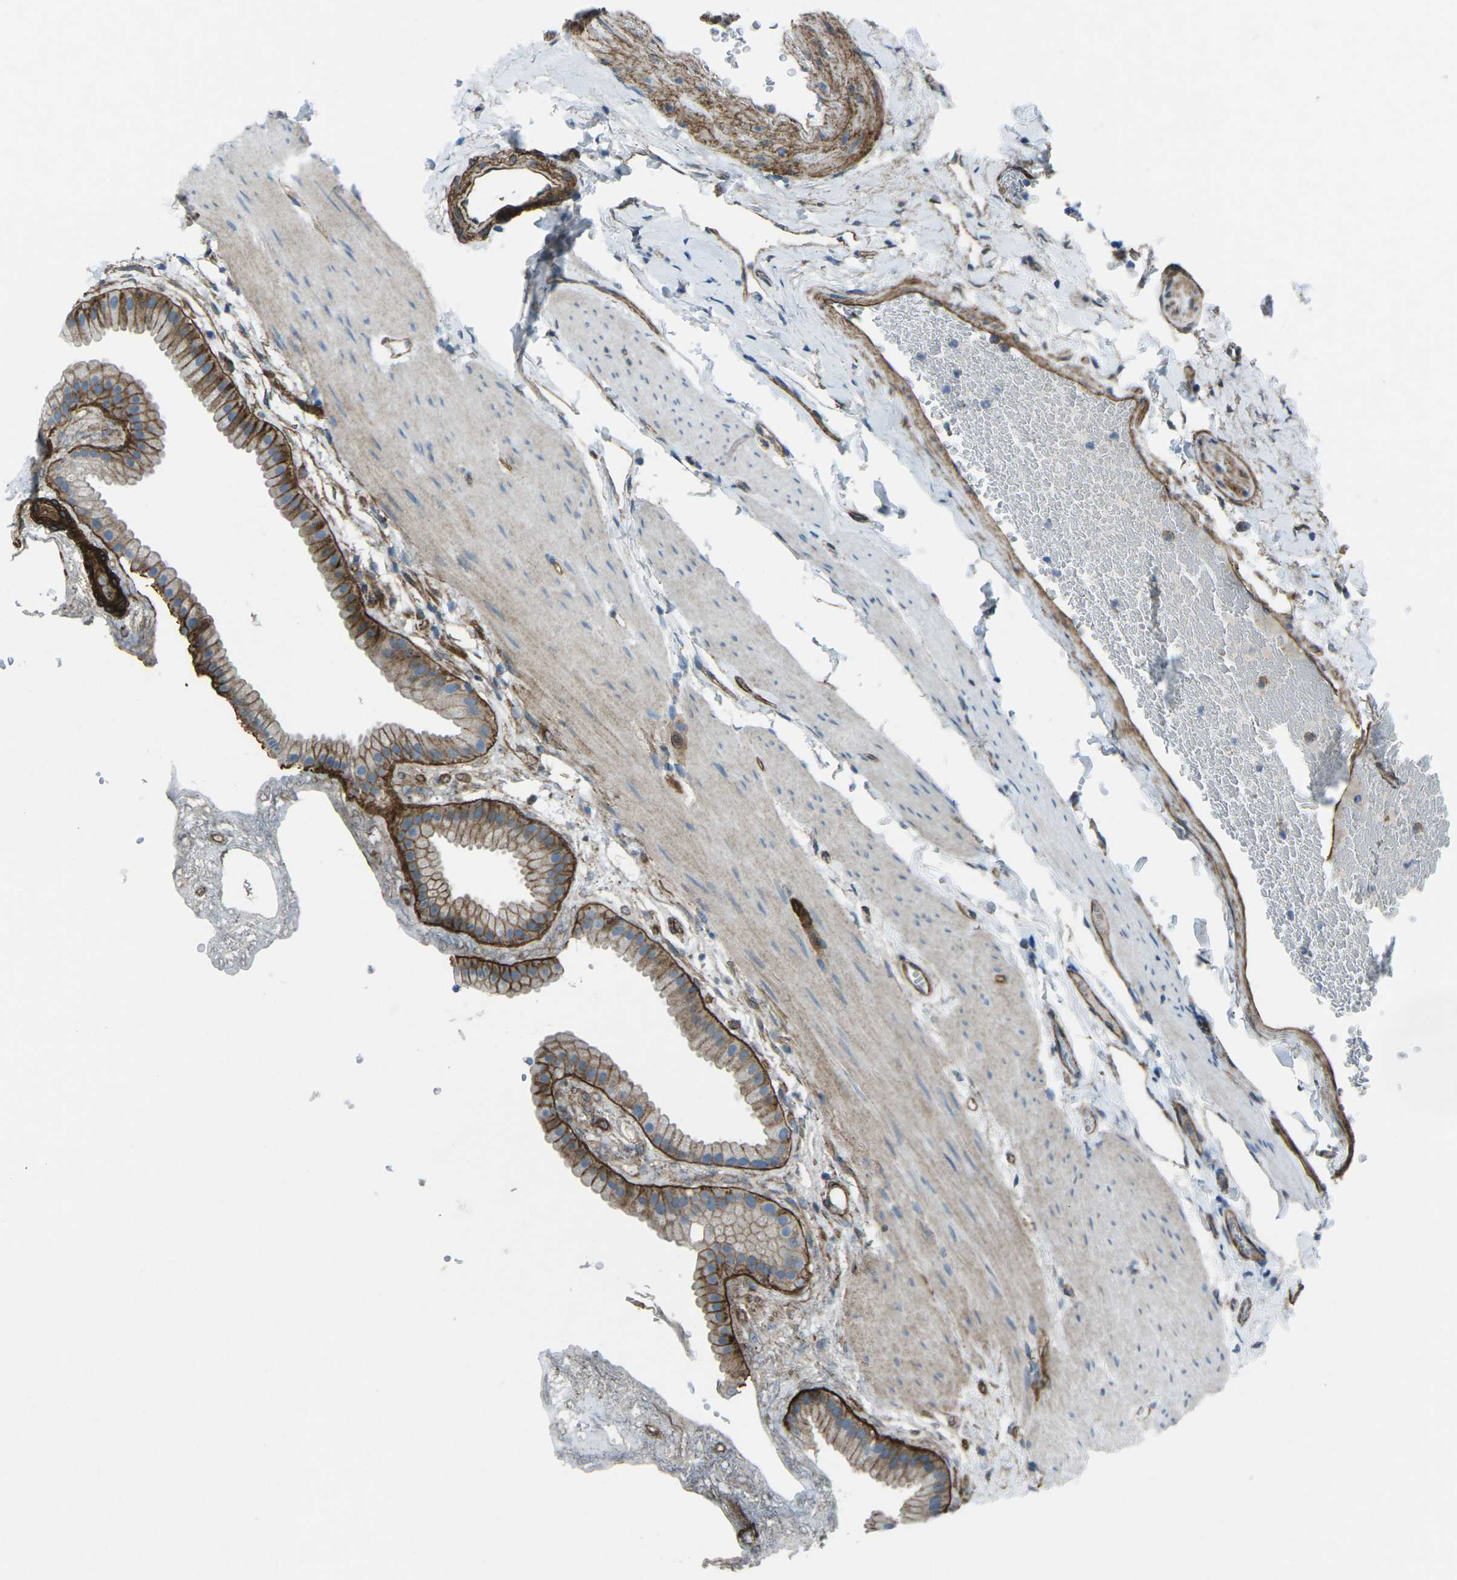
{"staining": {"intensity": "moderate", "quantity": "25%-75%", "location": "cytoplasmic/membranous"}, "tissue": "gallbladder", "cell_type": "Glandular cells", "image_type": "normal", "snomed": [{"axis": "morphology", "description": "Normal tissue, NOS"}, {"axis": "topography", "description": "Gallbladder"}], "caption": "There is medium levels of moderate cytoplasmic/membranous positivity in glandular cells of unremarkable gallbladder, as demonstrated by immunohistochemical staining (brown color).", "gene": "UTRN", "patient": {"sex": "female", "age": 64}}